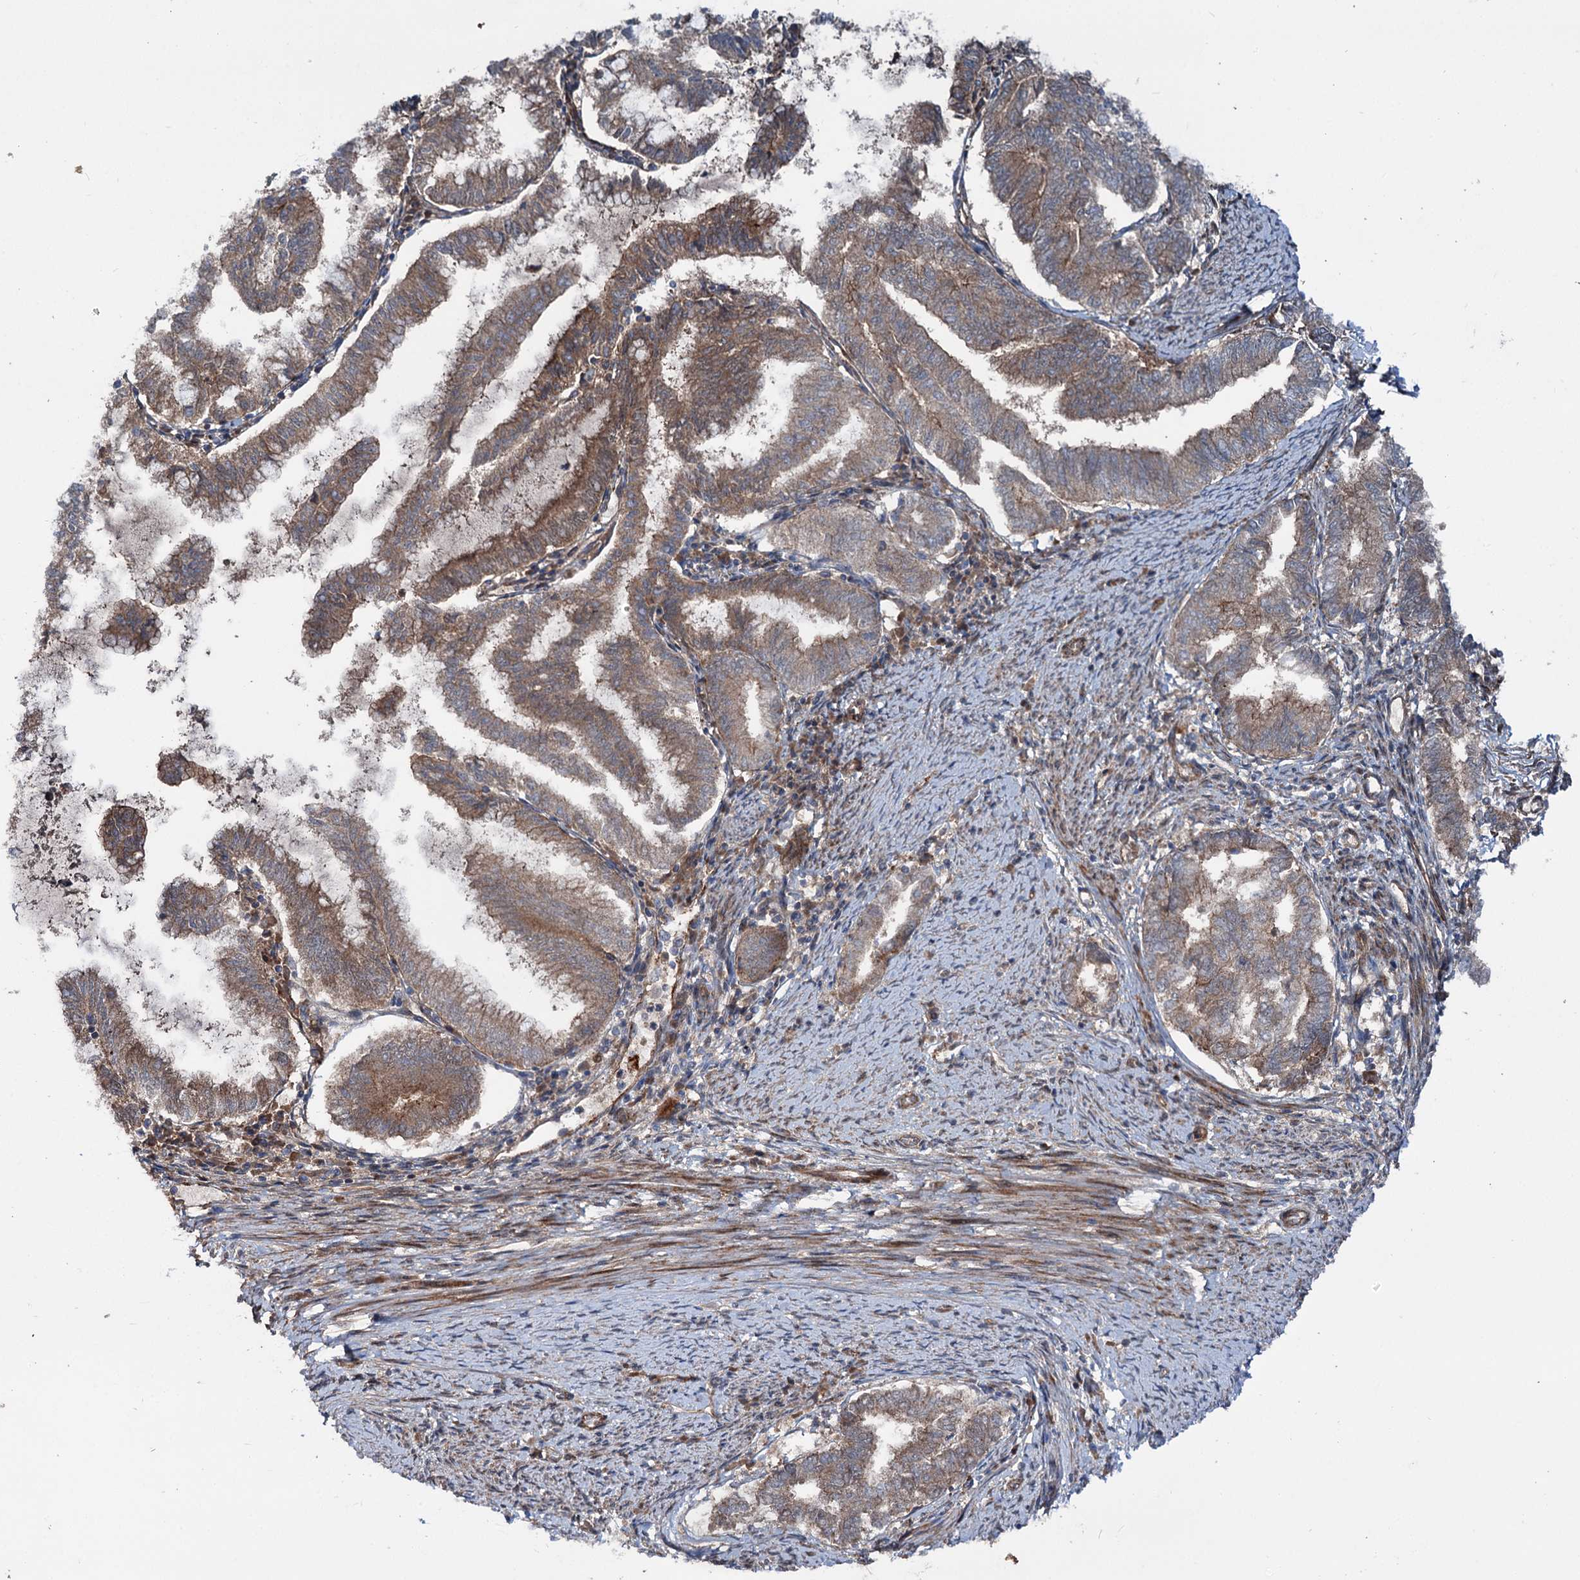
{"staining": {"intensity": "moderate", "quantity": "25%-75%", "location": "cytoplasmic/membranous"}, "tissue": "endometrial cancer", "cell_type": "Tumor cells", "image_type": "cancer", "snomed": [{"axis": "morphology", "description": "Adenocarcinoma, NOS"}, {"axis": "topography", "description": "Endometrium"}], "caption": "A photomicrograph of human endometrial cancer (adenocarcinoma) stained for a protein exhibits moderate cytoplasmic/membranous brown staining in tumor cells.", "gene": "ADGRG4", "patient": {"sex": "female", "age": 79}}